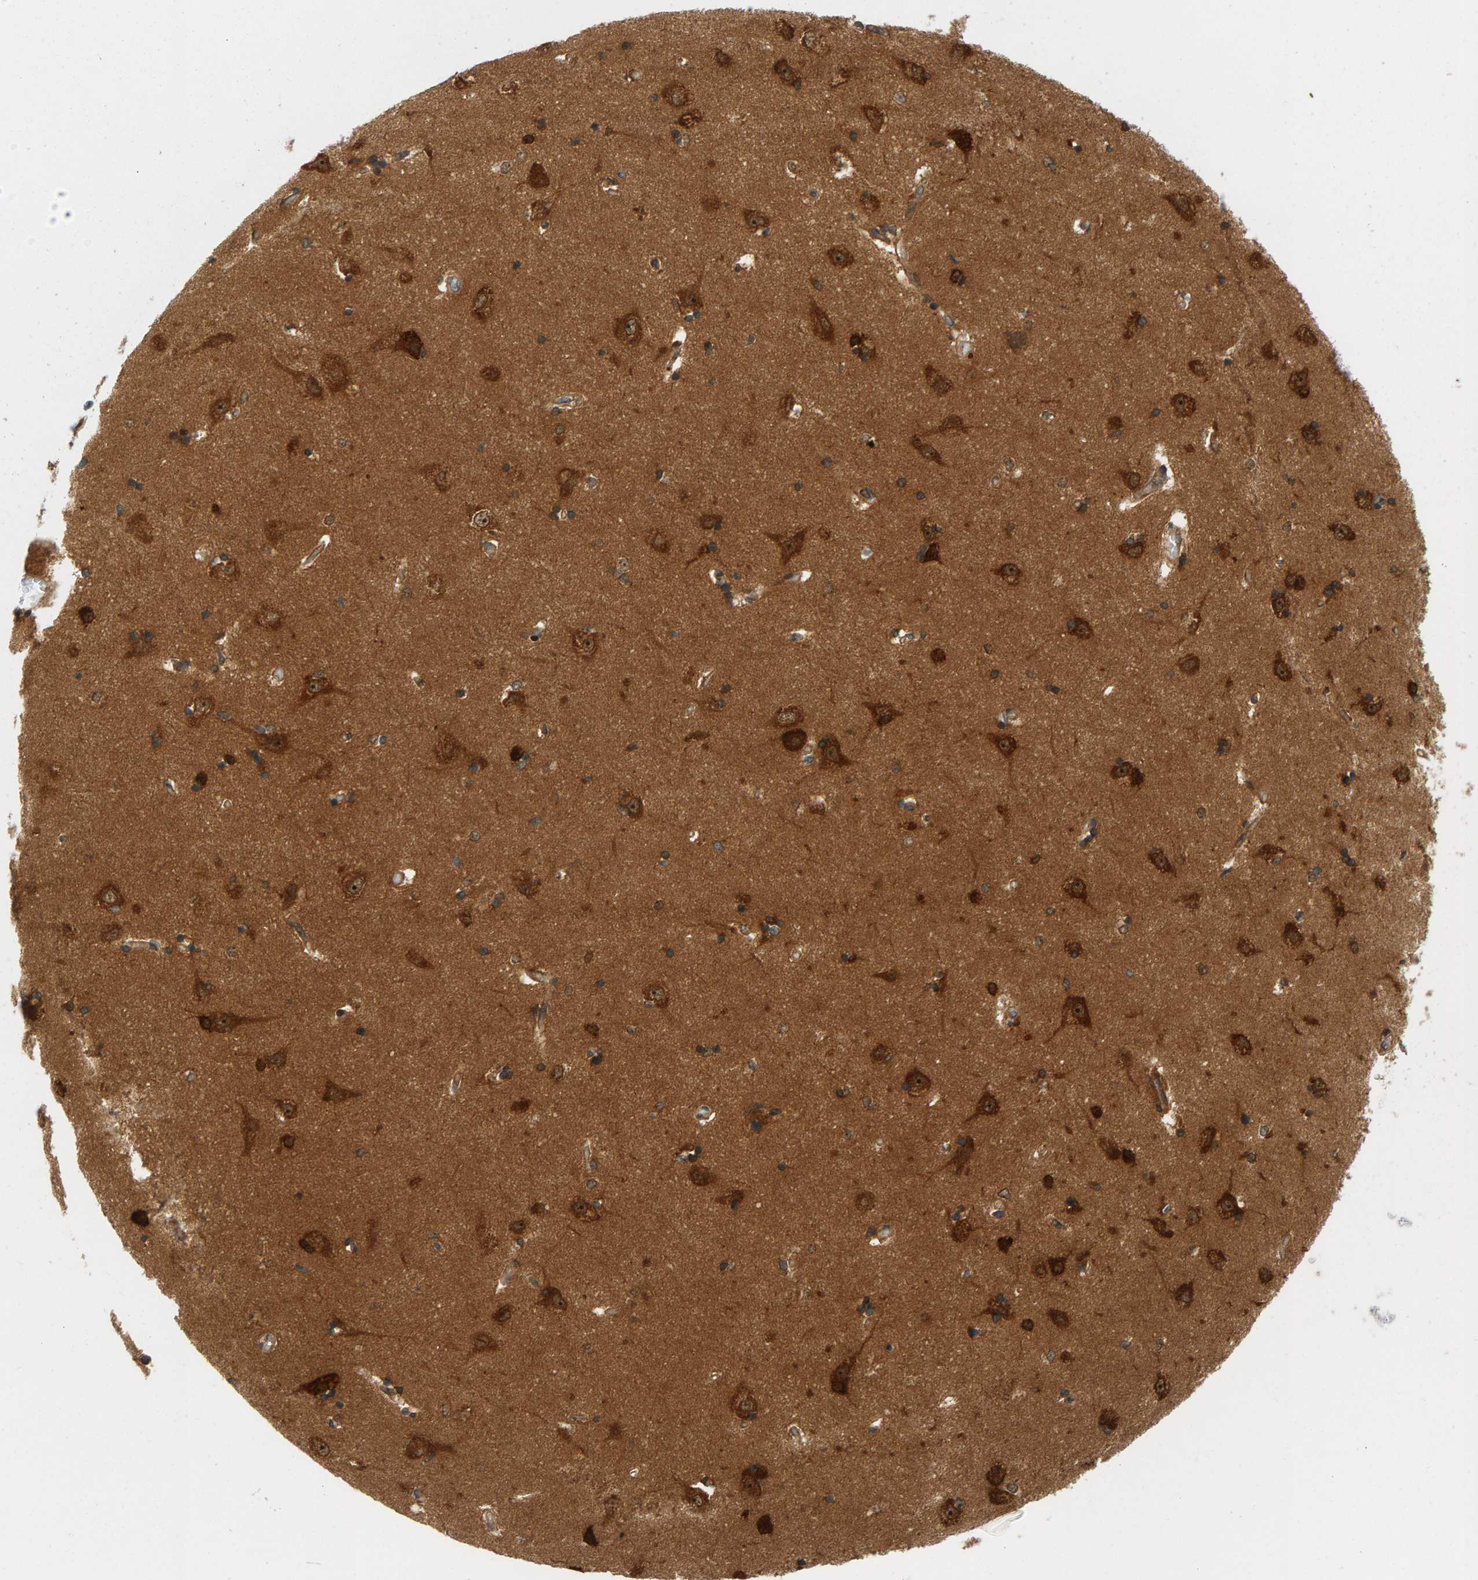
{"staining": {"intensity": "strong", "quantity": "25%-75%", "location": "cytoplasmic/membranous"}, "tissue": "hippocampus", "cell_type": "Glial cells", "image_type": "normal", "snomed": [{"axis": "morphology", "description": "Normal tissue, NOS"}, {"axis": "topography", "description": "Hippocampus"}], "caption": "Immunohistochemical staining of normal hippocampus exhibits 25%-75% levels of strong cytoplasmic/membranous protein positivity in approximately 25%-75% of glial cells.", "gene": "BAHCC1", "patient": {"sex": "male", "age": 45}}